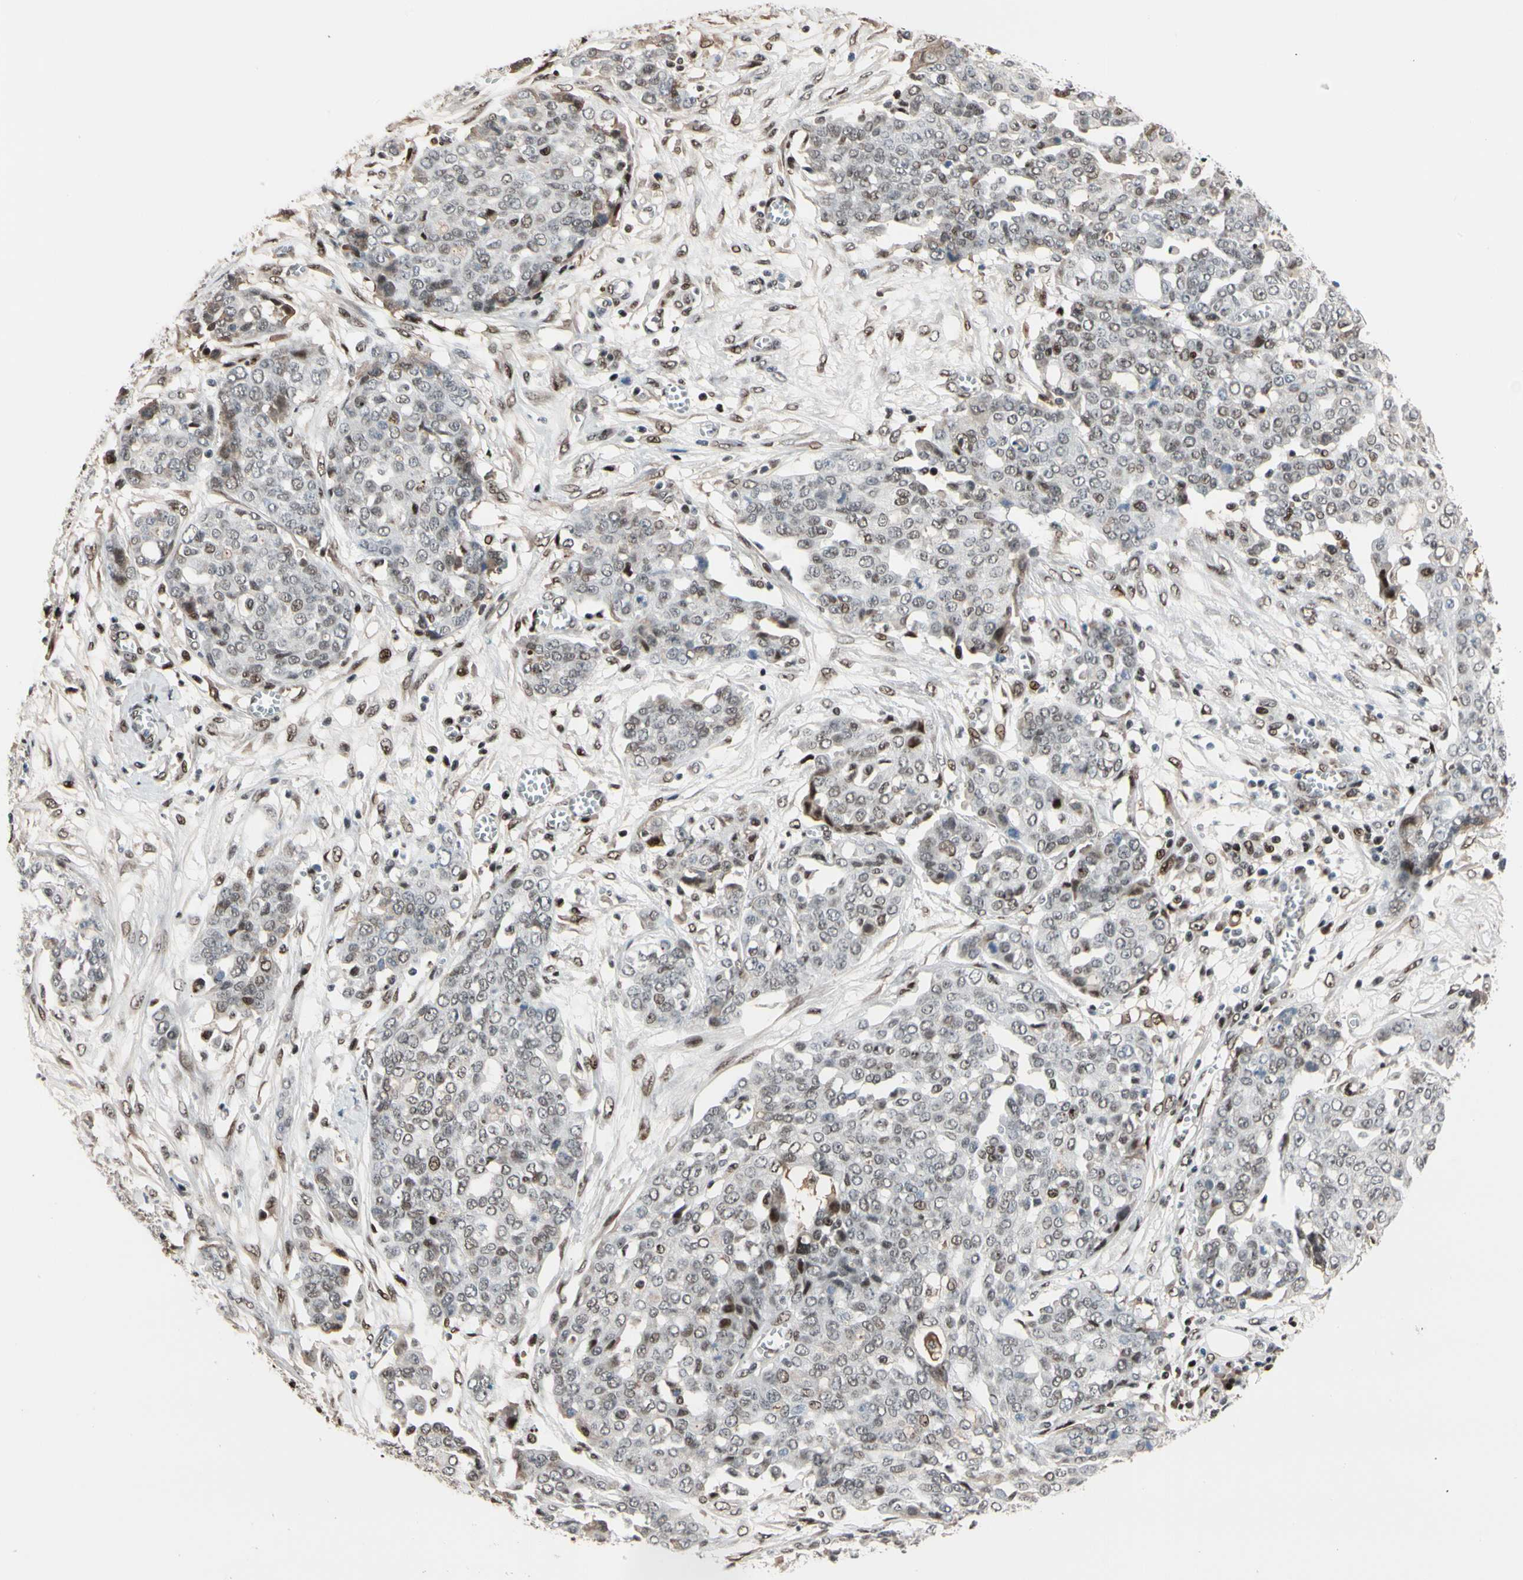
{"staining": {"intensity": "weak", "quantity": "25%-75%", "location": "nuclear"}, "tissue": "ovarian cancer", "cell_type": "Tumor cells", "image_type": "cancer", "snomed": [{"axis": "morphology", "description": "Cystadenocarcinoma, serous, NOS"}, {"axis": "topography", "description": "Soft tissue"}, {"axis": "topography", "description": "Ovary"}], "caption": "A brown stain labels weak nuclear staining of a protein in ovarian cancer tumor cells.", "gene": "FOXO3", "patient": {"sex": "female", "age": 57}}